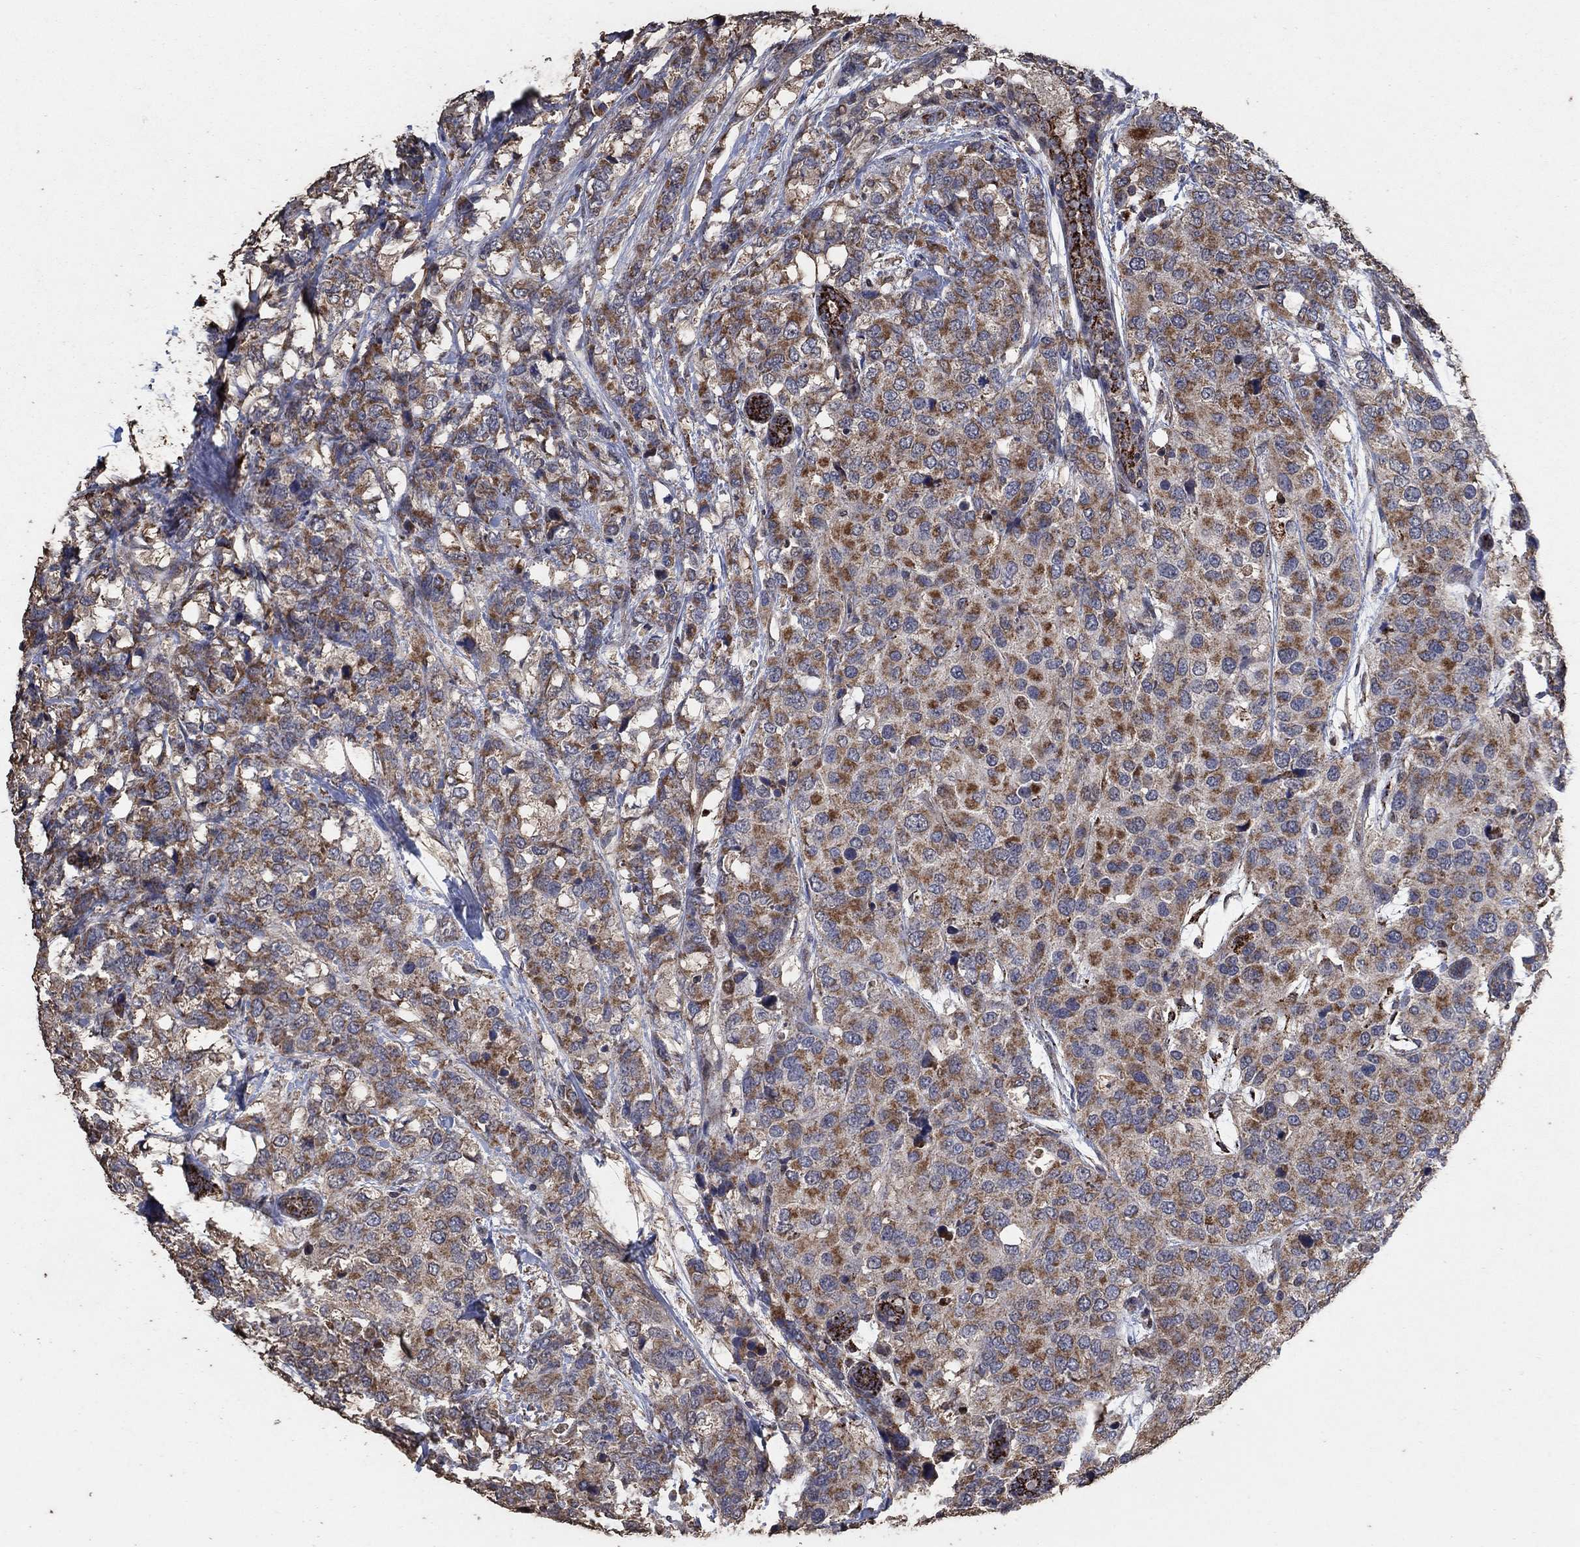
{"staining": {"intensity": "strong", "quantity": "25%-75%", "location": "cytoplasmic/membranous"}, "tissue": "breast cancer", "cell_type": "Tumor cells", "image_type": "cancer", "snomed": [{"axis": "morphology", "description": "Lobular carcinoma"}, {"axis": "topography", "description": "Breast"}], "caption": "Lobular carcinoma (breast) stained with a brown dye displays strong cytoplasmic/membranous positive positivity in about 25%-75% of tumor cells.", "gene": "MRPS24", "patient": {"sex": "female", "age": 59}}